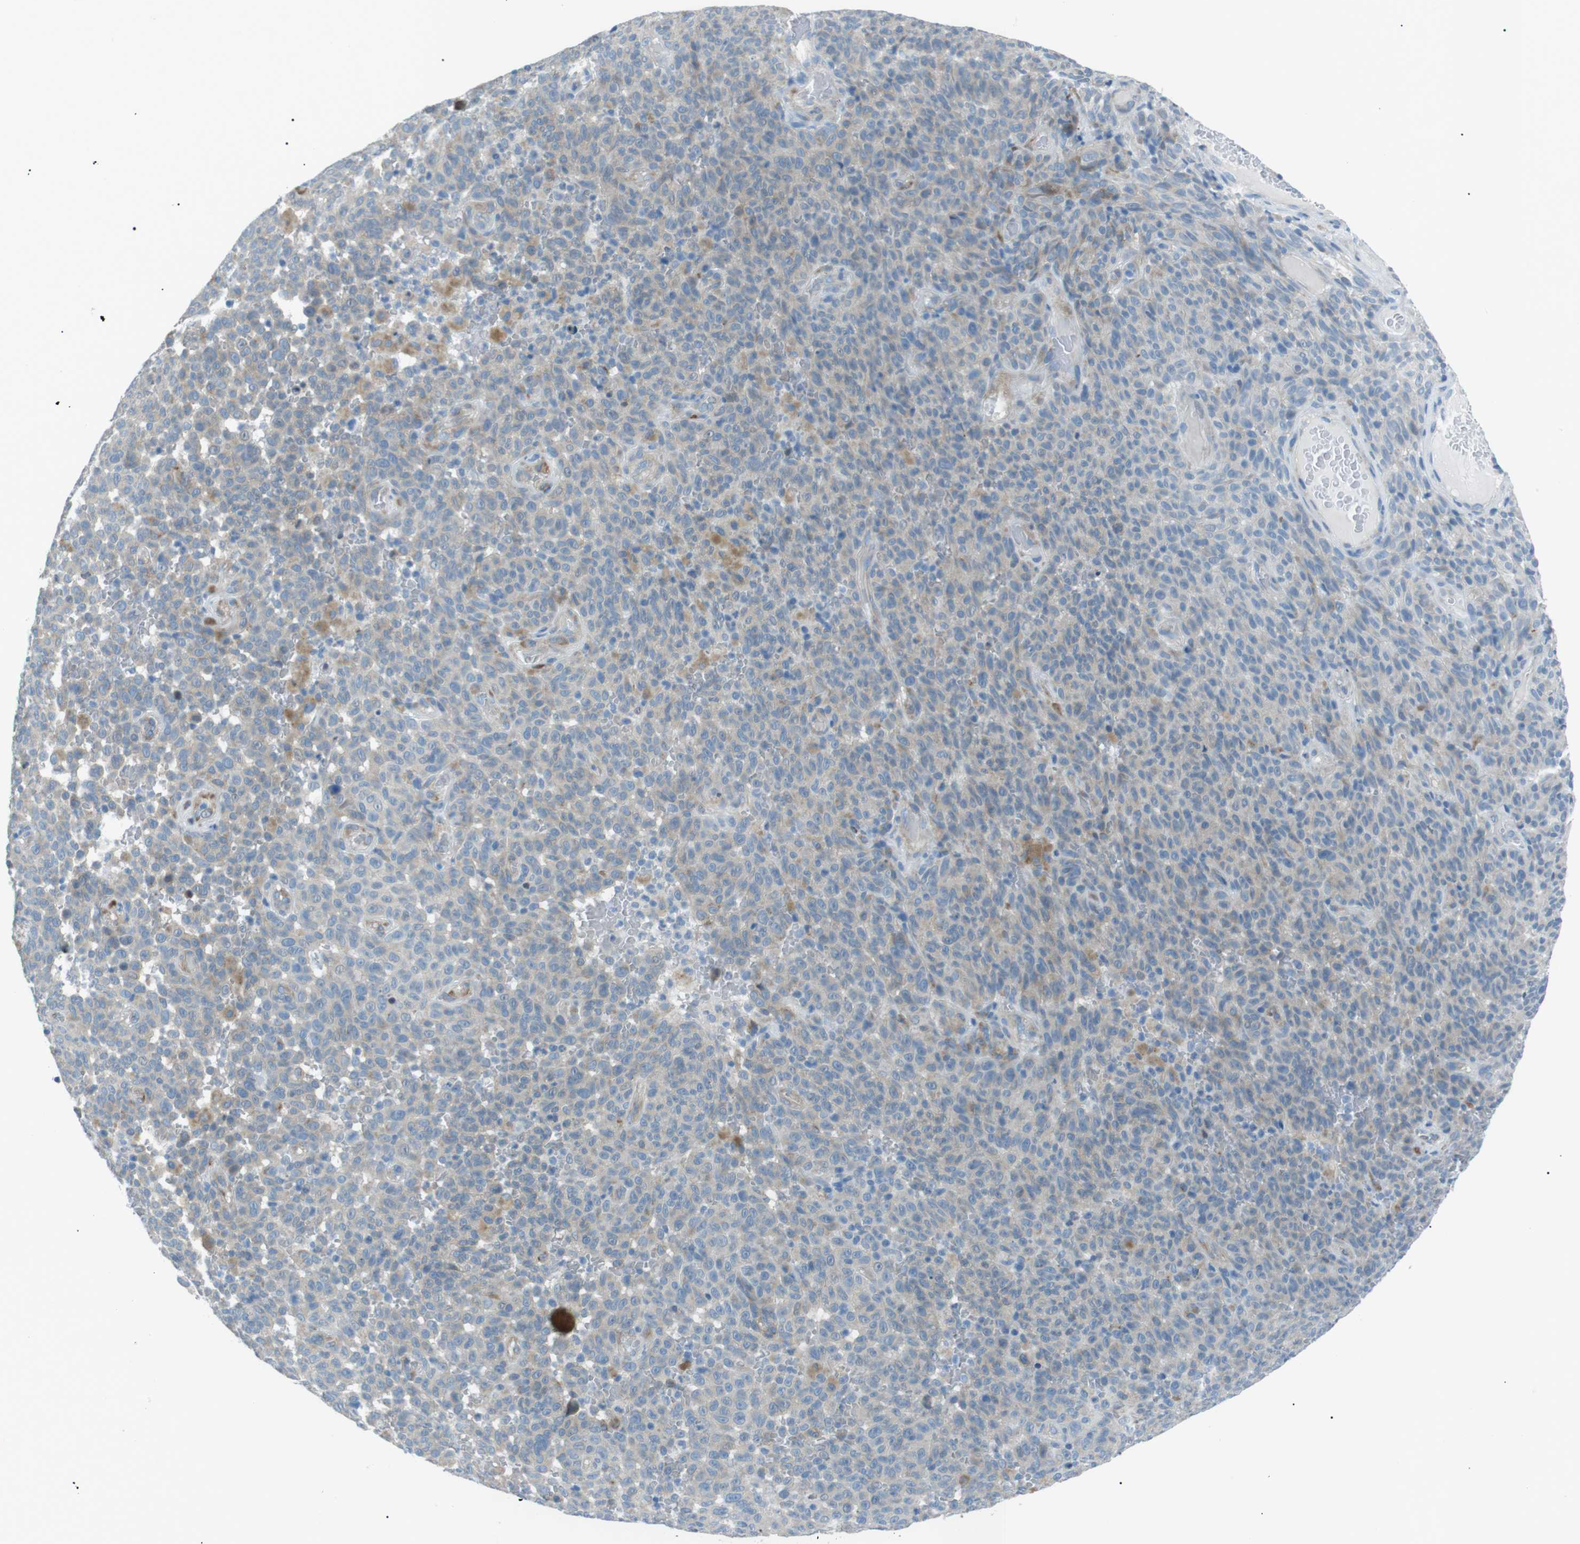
{"staining": {"intensity": "negative", "quantity": "none", "location": "none"}, "tissue": "melanoma", "cell_type": "Tumor cells", "image_type": "cancer", "snomed": [{"axis": "morphology", "description": "Malignant melanoma, NOS"}, {"axis": "topography", "description": "Skin"}], "caption": "The photomicrograph shows no staining of tumor cells in melanoma.", "gene": "MTARC2", "patient": {"sex": "female", "age": 82}}